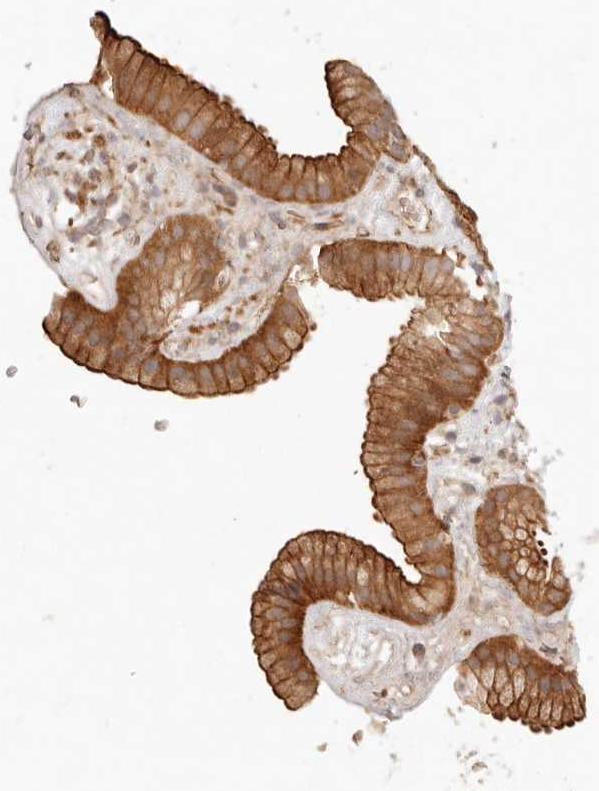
{"staining": {"intensity": "moderate", "quantity": ">75%", "location": "cytoplasmic/membranous"}, "tissue": "gallbladder", "cell_type": "Glandular cells", "image_type": "normal", "snomed": [{"axis": "morphology", "description": "Normal tissue, NOS"}, {"axis": "topography", "description": "Gallbladder"}], "caption": "Gallbladder stained with DAB immunohistochemistry (IHC) exhibits medium levels of moderate cytoplasmic/membranous staining in approximately >75% of glandular cells. The protein of interest is stained brown, and the nuclei are stained in blue (DAB IHC with brightfield microscopy, high magnification).", "gene": "PPP1R3B", "patient": {"sex": "female", "age": 64}}